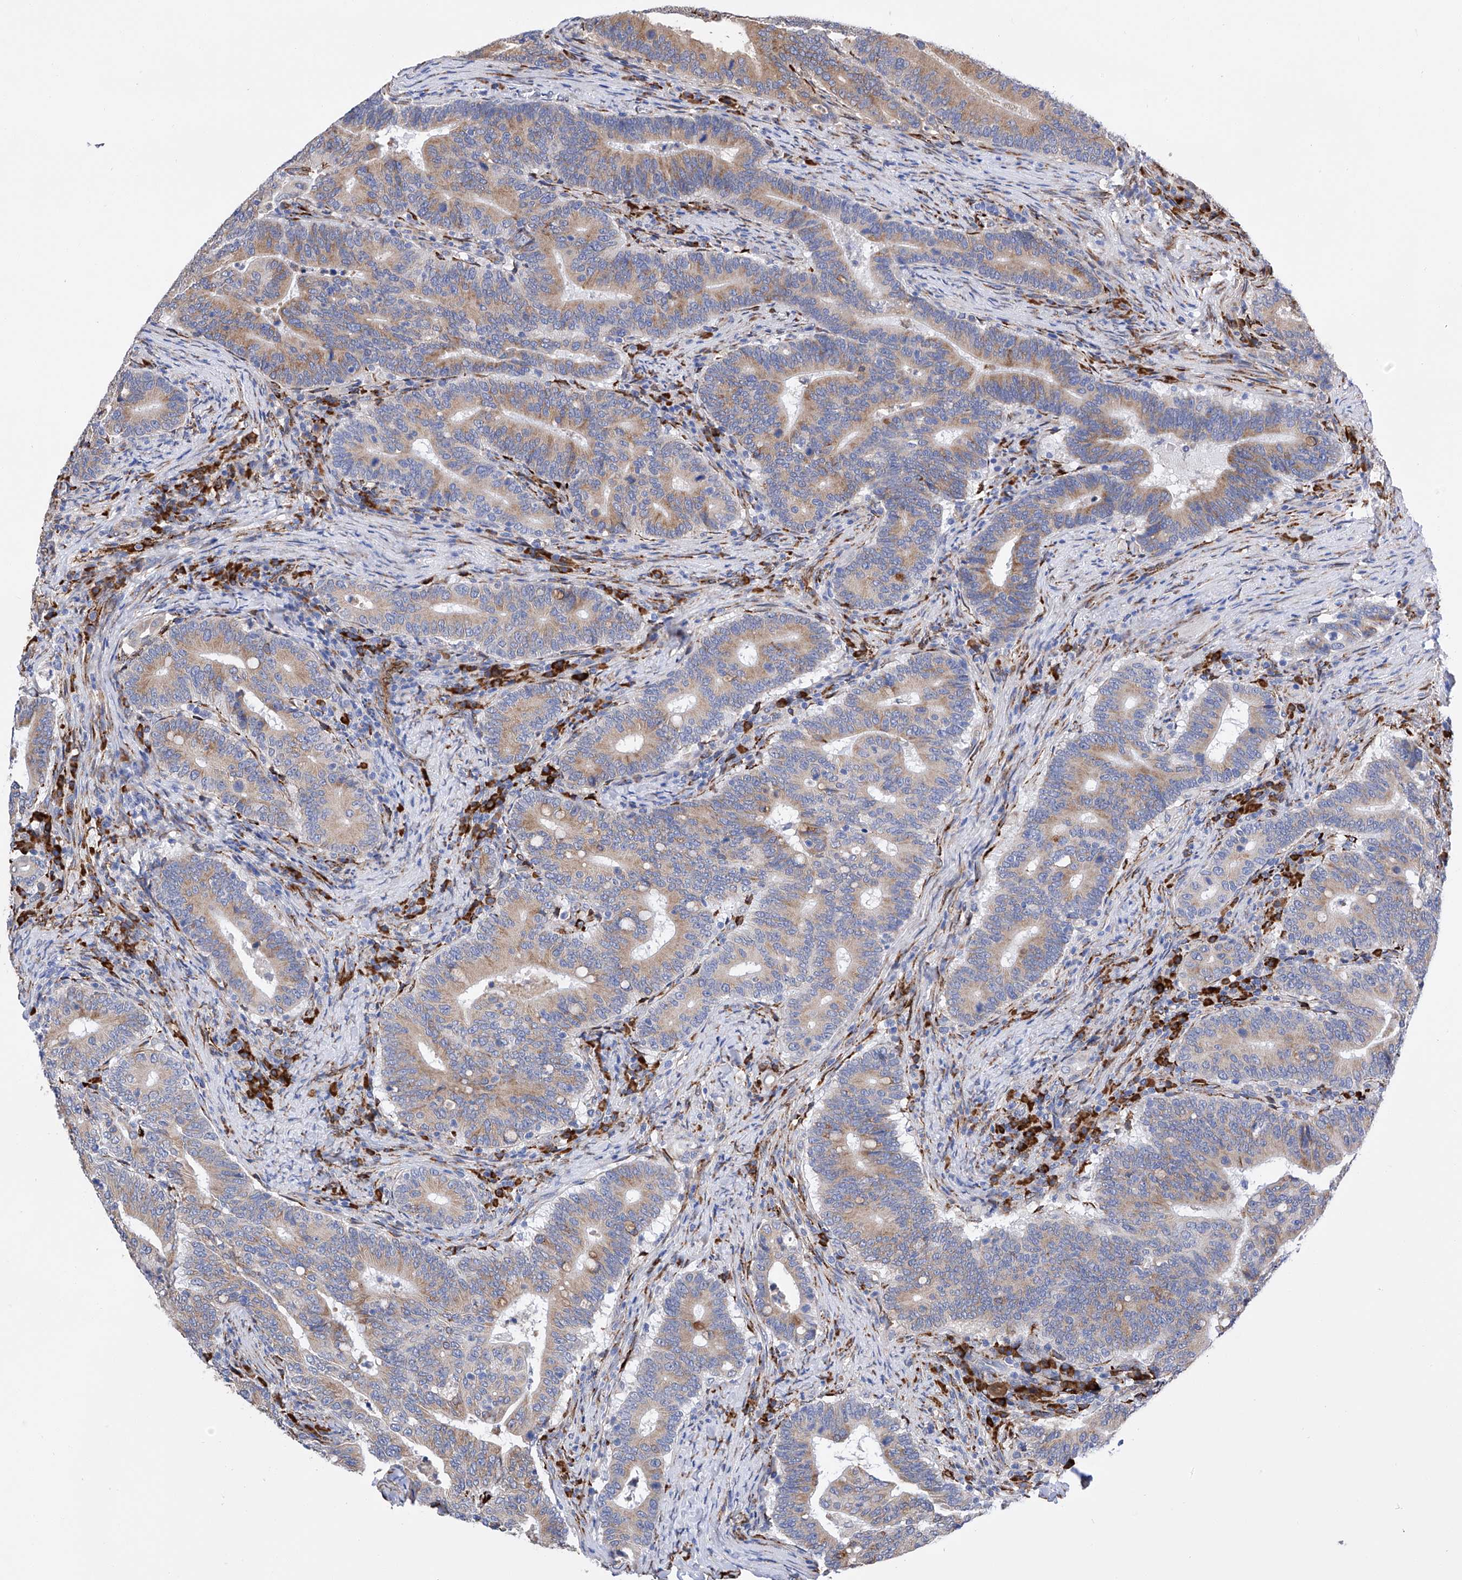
{"staining": {"intensity": "moderate", "quantity": "25%-75%", "location": "cytoplasmic/membranous"}, "tissue": "colorectal cancer", "cell_type": "Tumor cells", "image_type": "cancer", "snomed": [{"axis": "morphology", "description": "Adenocarcinoma, NOS"}, {"axis": "topography", "description": "Colon"}], "caption": "Immunohistochemistry (IHC) of human adenocarcinoma (colorectal) reveals medium levels of moderate cytoplasmic/membranous expression in about 25%-75% of tumor cells.", "gene": "PDIA5", "patient": {"sex": "female", "age": 66}}